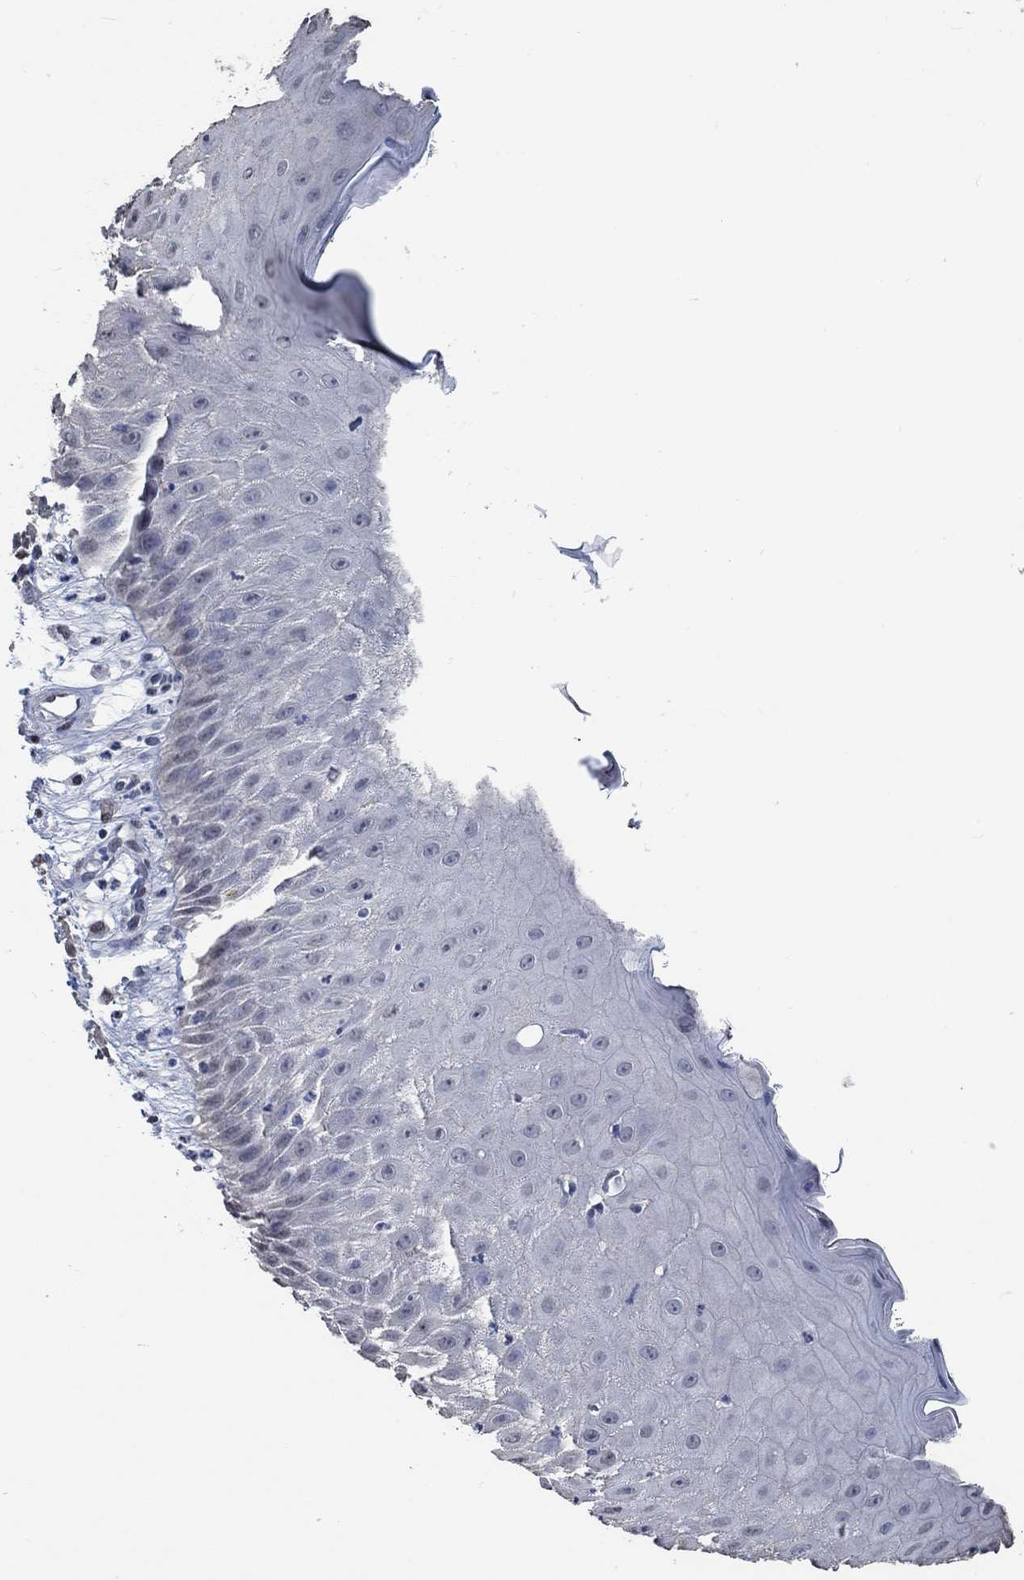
{"staining": {"intensity": "negative", "quantity": "none", "location": "none"}, "tissue": "skin cancer", "cell_type": "Tumor cells", "image_type": "cancer", "snomed": [{"axis": "morphology", "description": "Normal tissue, NOS"}, {"axis": "morphology", "description": "Squamous cell carcinoma, NOS"}, {"axis": "topography", "description": "Skin"}], "caption": "DAB immunohistochemical staining of human skin cancer (squamous cell carcinoma) demonstrates no significant positivity in tumor cells.", "gene": "OBSCN", "patient": {"sex": "male", "age": 79}}